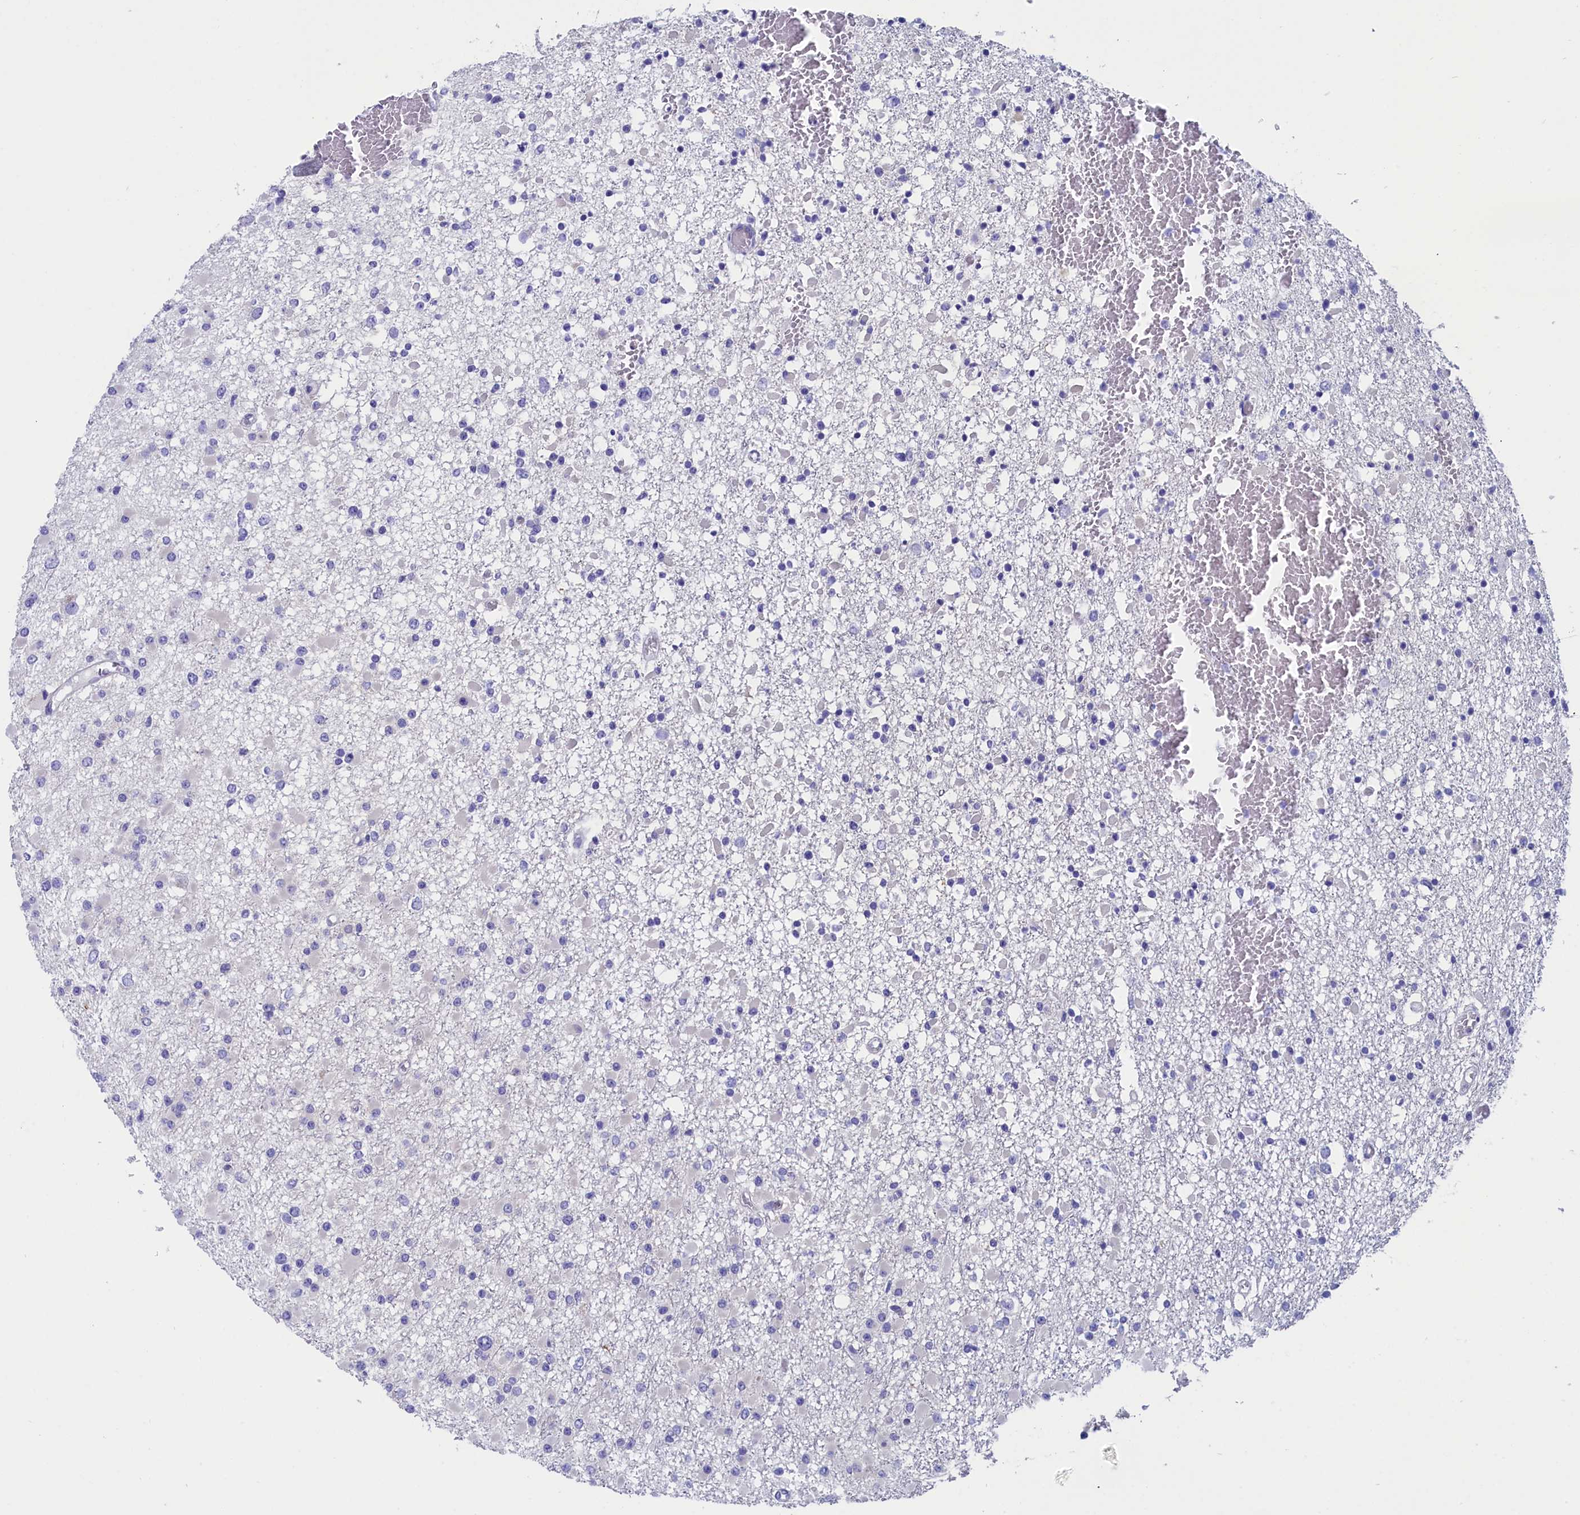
{"staining": {"intensity": "negative", "quantity": "none", "location": "none"}, "tissue": "glioma", "cell_type": "Tumor cells", "image_type": "cancer", "snomed": [{"axis": "morphology", "description": "Glioma, malignant, Low grade"}, {"axis": "topography", "description": "Brain"}], "caption": "High power microscopy histopathology image of an immunohistochemistry micrograph of glioma, revealing no significant expression in tumor cells.", "gene": "VPS35L", "patient": {"sex": "female", "age": 22}}